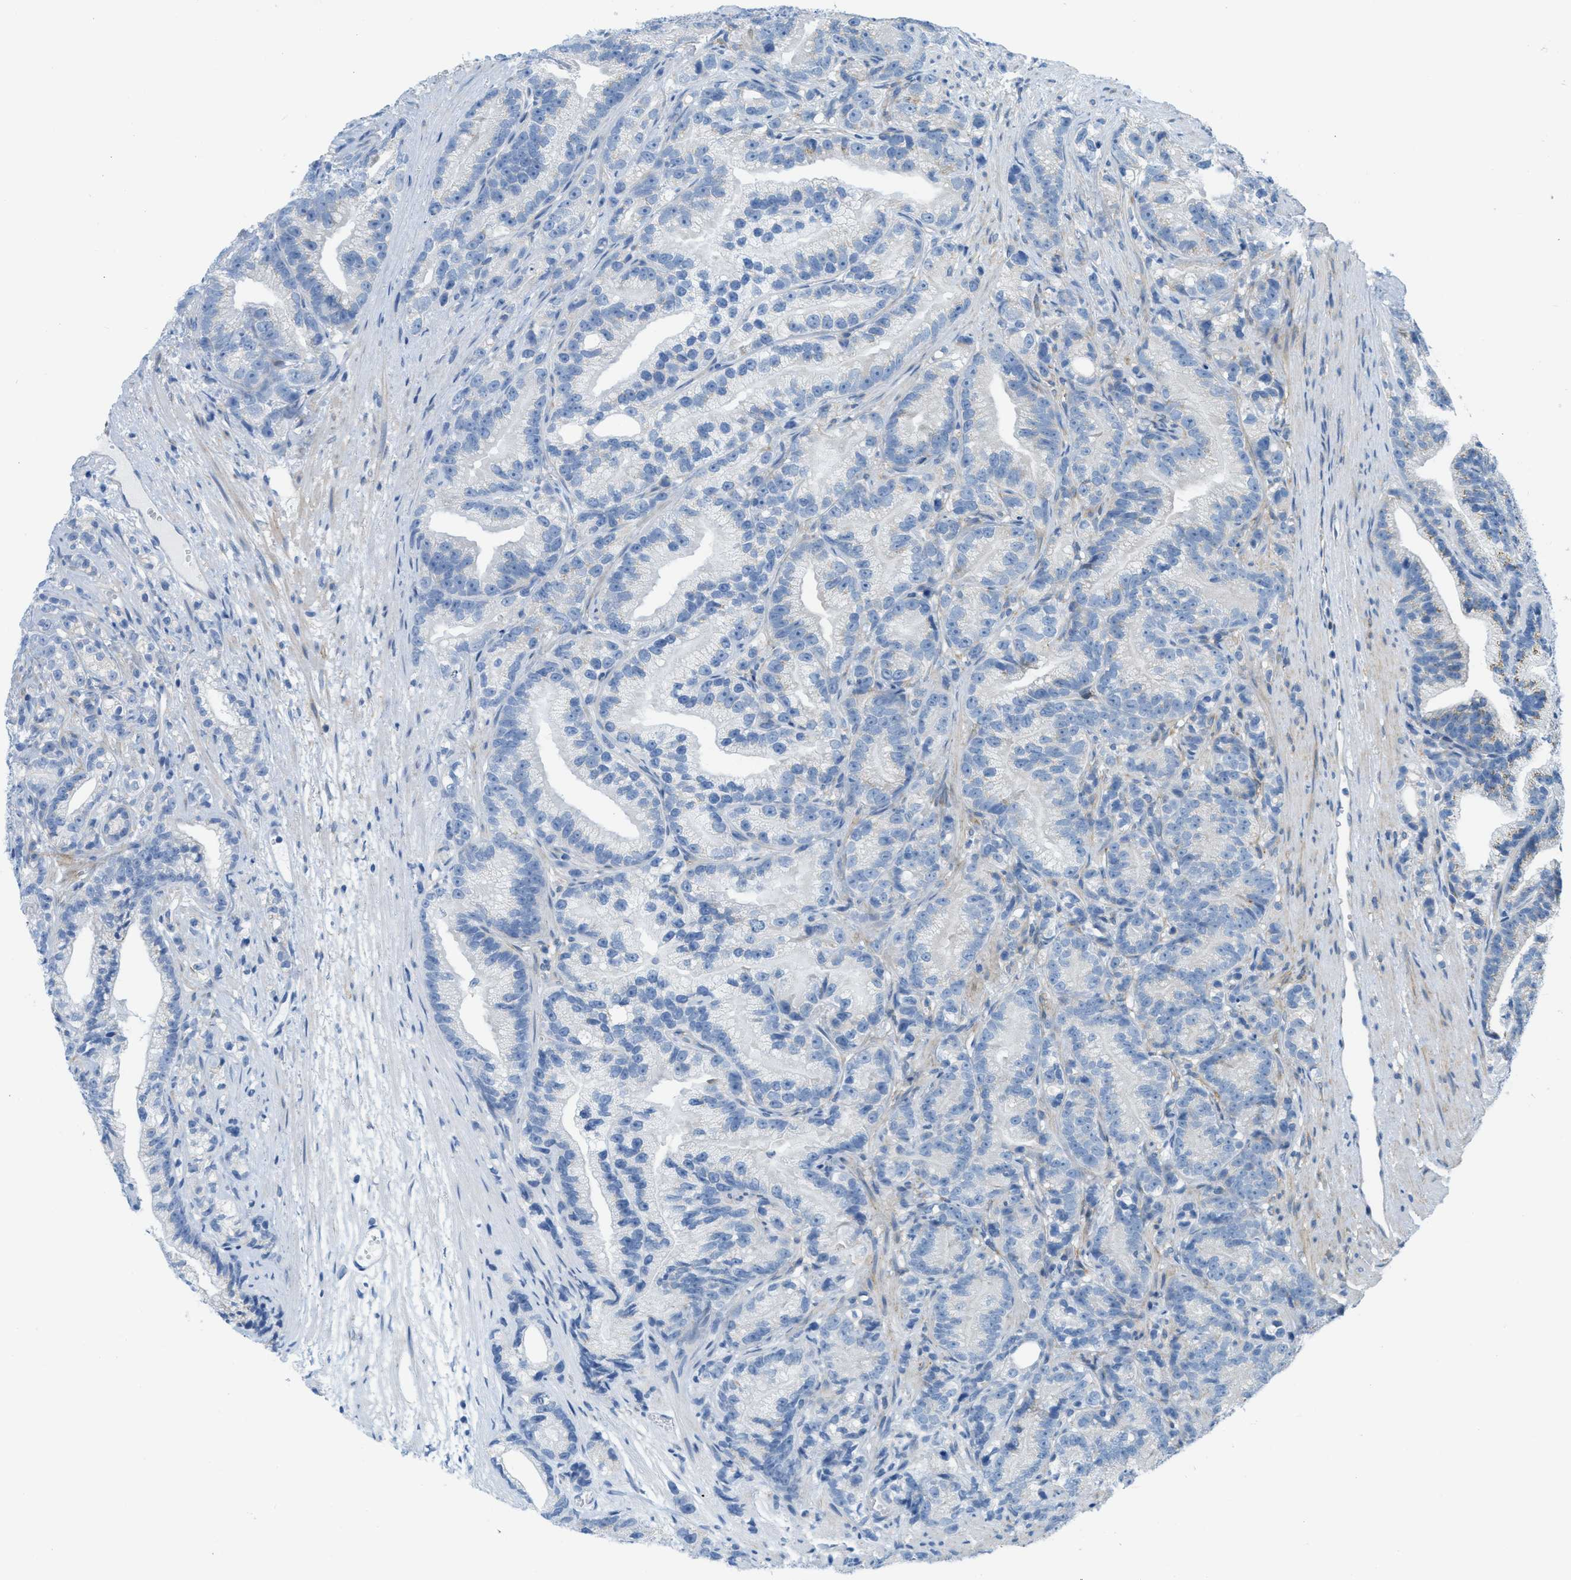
{"staining": {"intensity": "negative", "quantity": "none", "location": "none"}, "tissue": "prostate cancer", "cell_type": "Tumor cells", "image_type": "cancer", "snomed": [{"axis": "morphology", "description": "Adenocarcinoma, Low grade"}, {"axis": "topography", "description": "Prostate"}], "caption": "DAB (3,3'-diaminobenzidine) immunohistochemical staining of human prostate cancer displays no significant expression in tumor cells.", "gene": "ASGR1", "patient": {"sex": "male", "age": 89}}